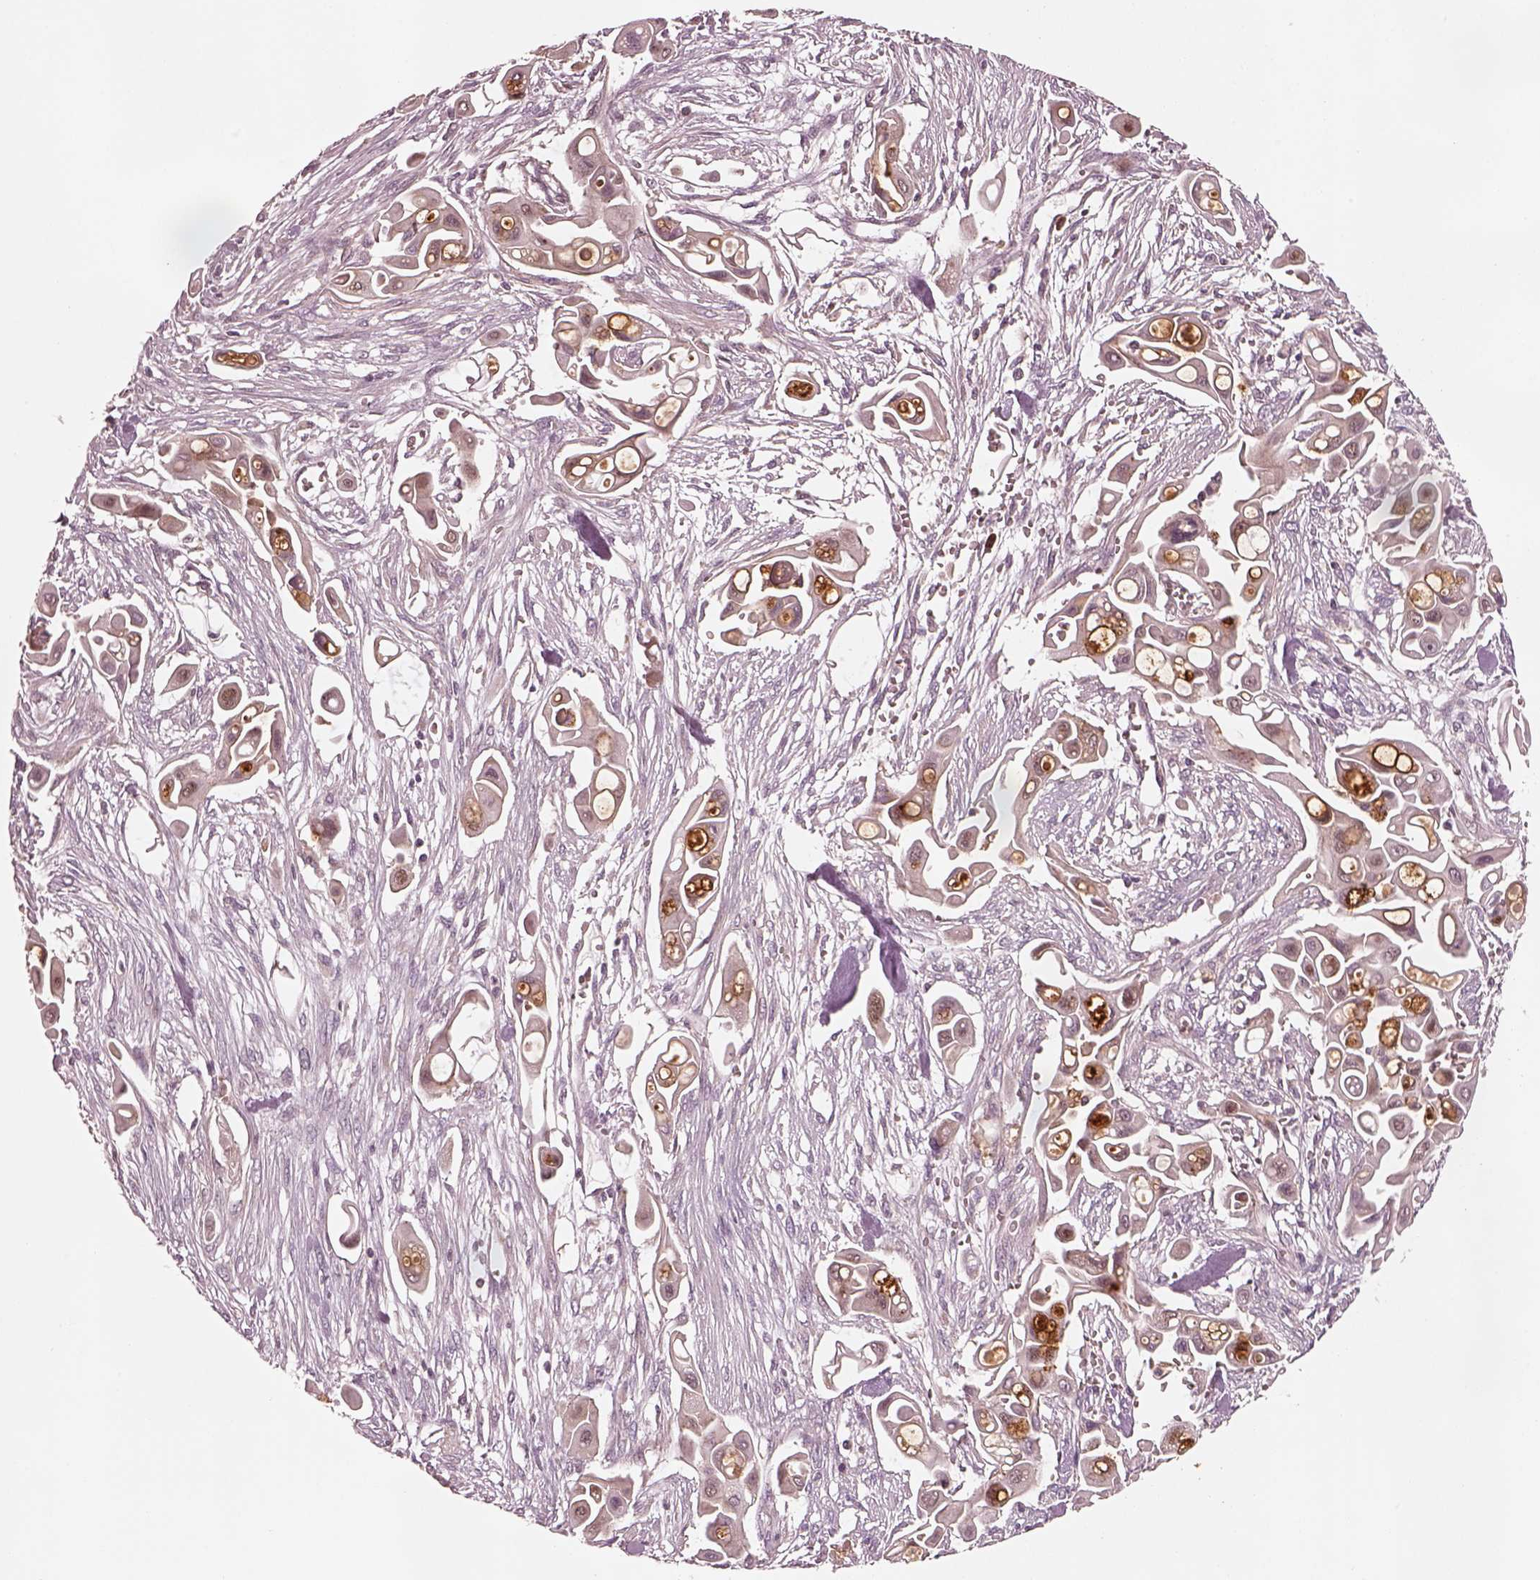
{"staining": {"intensity": "moderate", "quantity": "<25%", "location": "cytoplasmic/membranous"}, "tissue": "pancreatic cancer", "cell_type": "Tumor cells", "image_type": "cancer", "snomed": [{"axis": "morphology", "description": "Adenocarcinoma, NOS"}, {"axis": "topography", "description": "Pancreas"}], "caption": "Brown immunohistochemical staining in pancreatic cancer demonstrates moderate cytoplasmic/membranous staining in about <25% of tumor cells. (DAB (3,3'-diaminobenzidine) IHC with brightfield microscopy, high magnification).", "gene": "SDCBP2", "patient": {"sex": "male", "age": 50}}